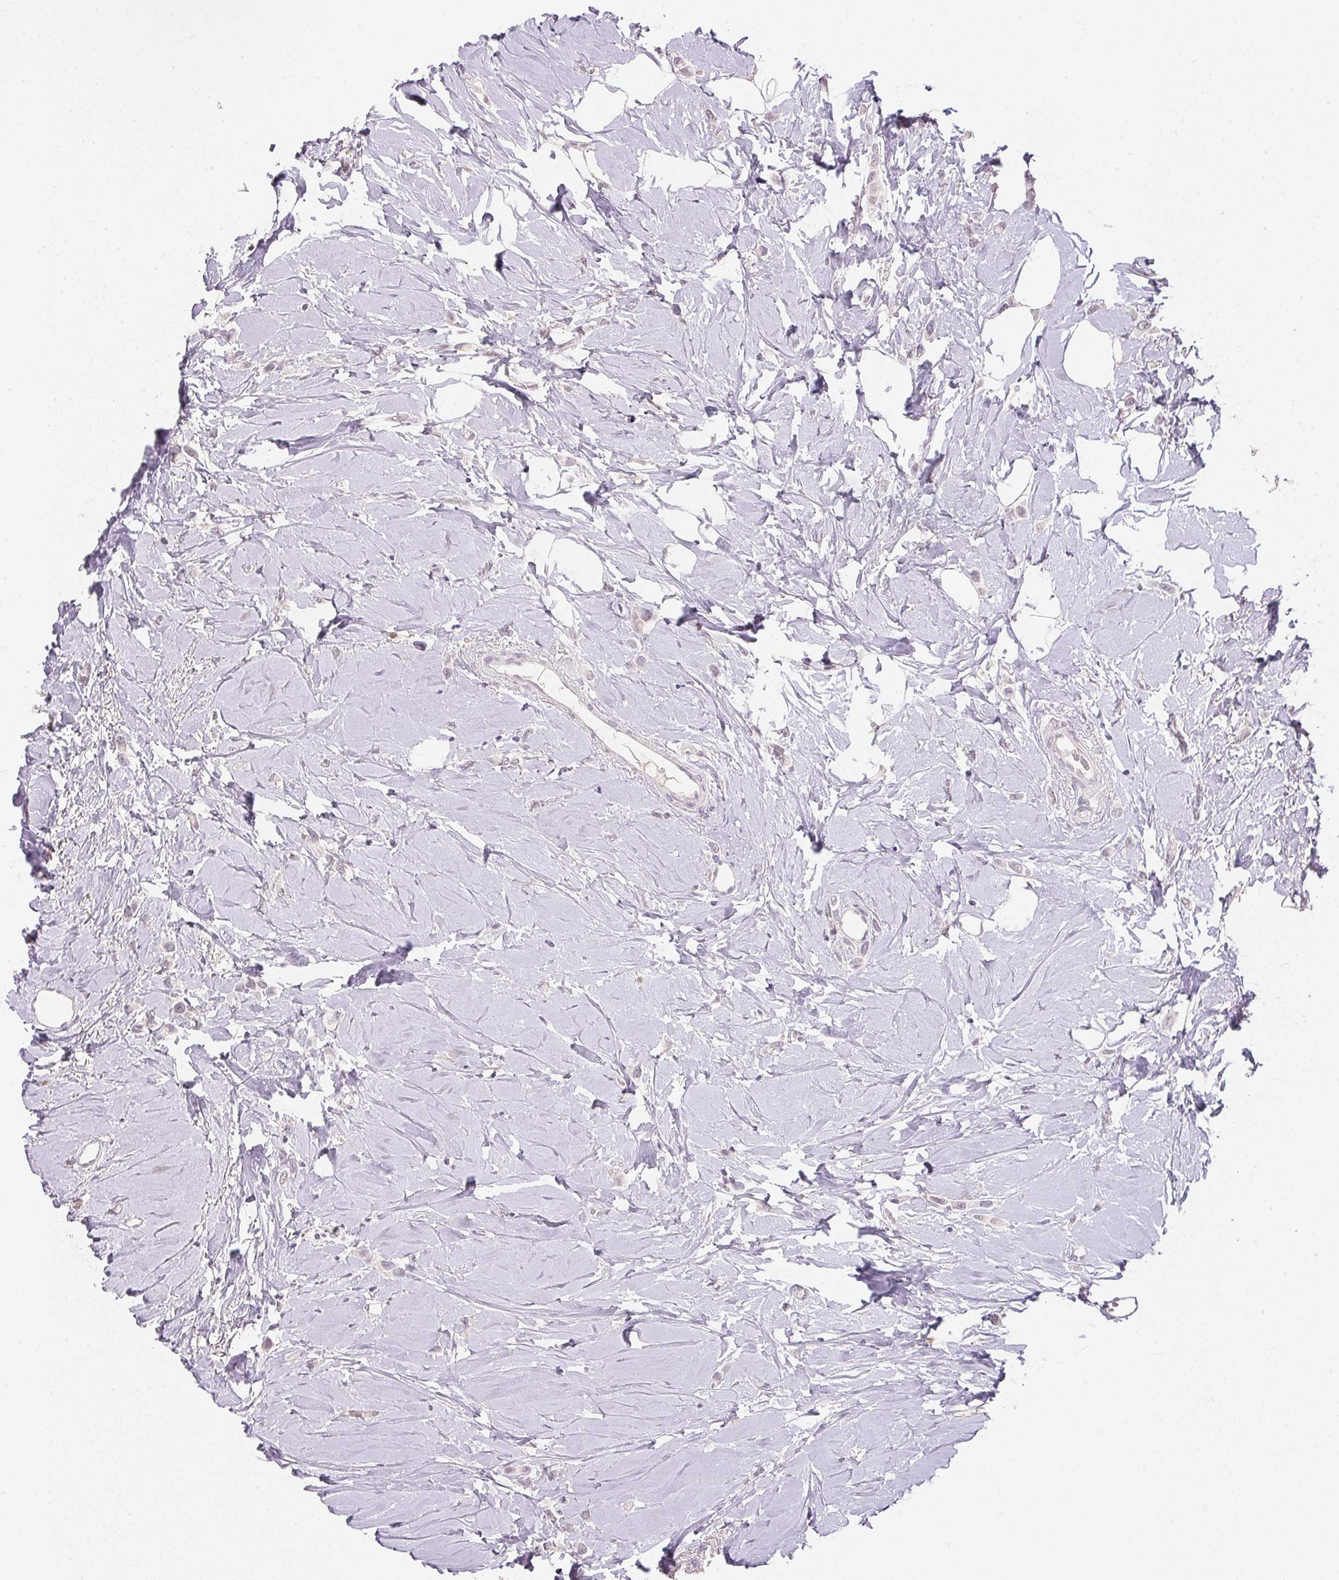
{"staining": {"intensity": "negative", "quantity": "none", "location": "none"}, "tissue": "breast cancer", "cell_type": "Tumor cells", "image_type": "cancer", "snomed": [{"axis": "morphology", "description": "Lobular carcinoma"}, {"axis": "topography", "description": "Breast"}], "caption": "Photomicrograph shows no protein positivity in tumor cells of breast lobular carcinoma tissue.", "gene": "POLR3G", "patient": {"sex": "female", "age": 66}}